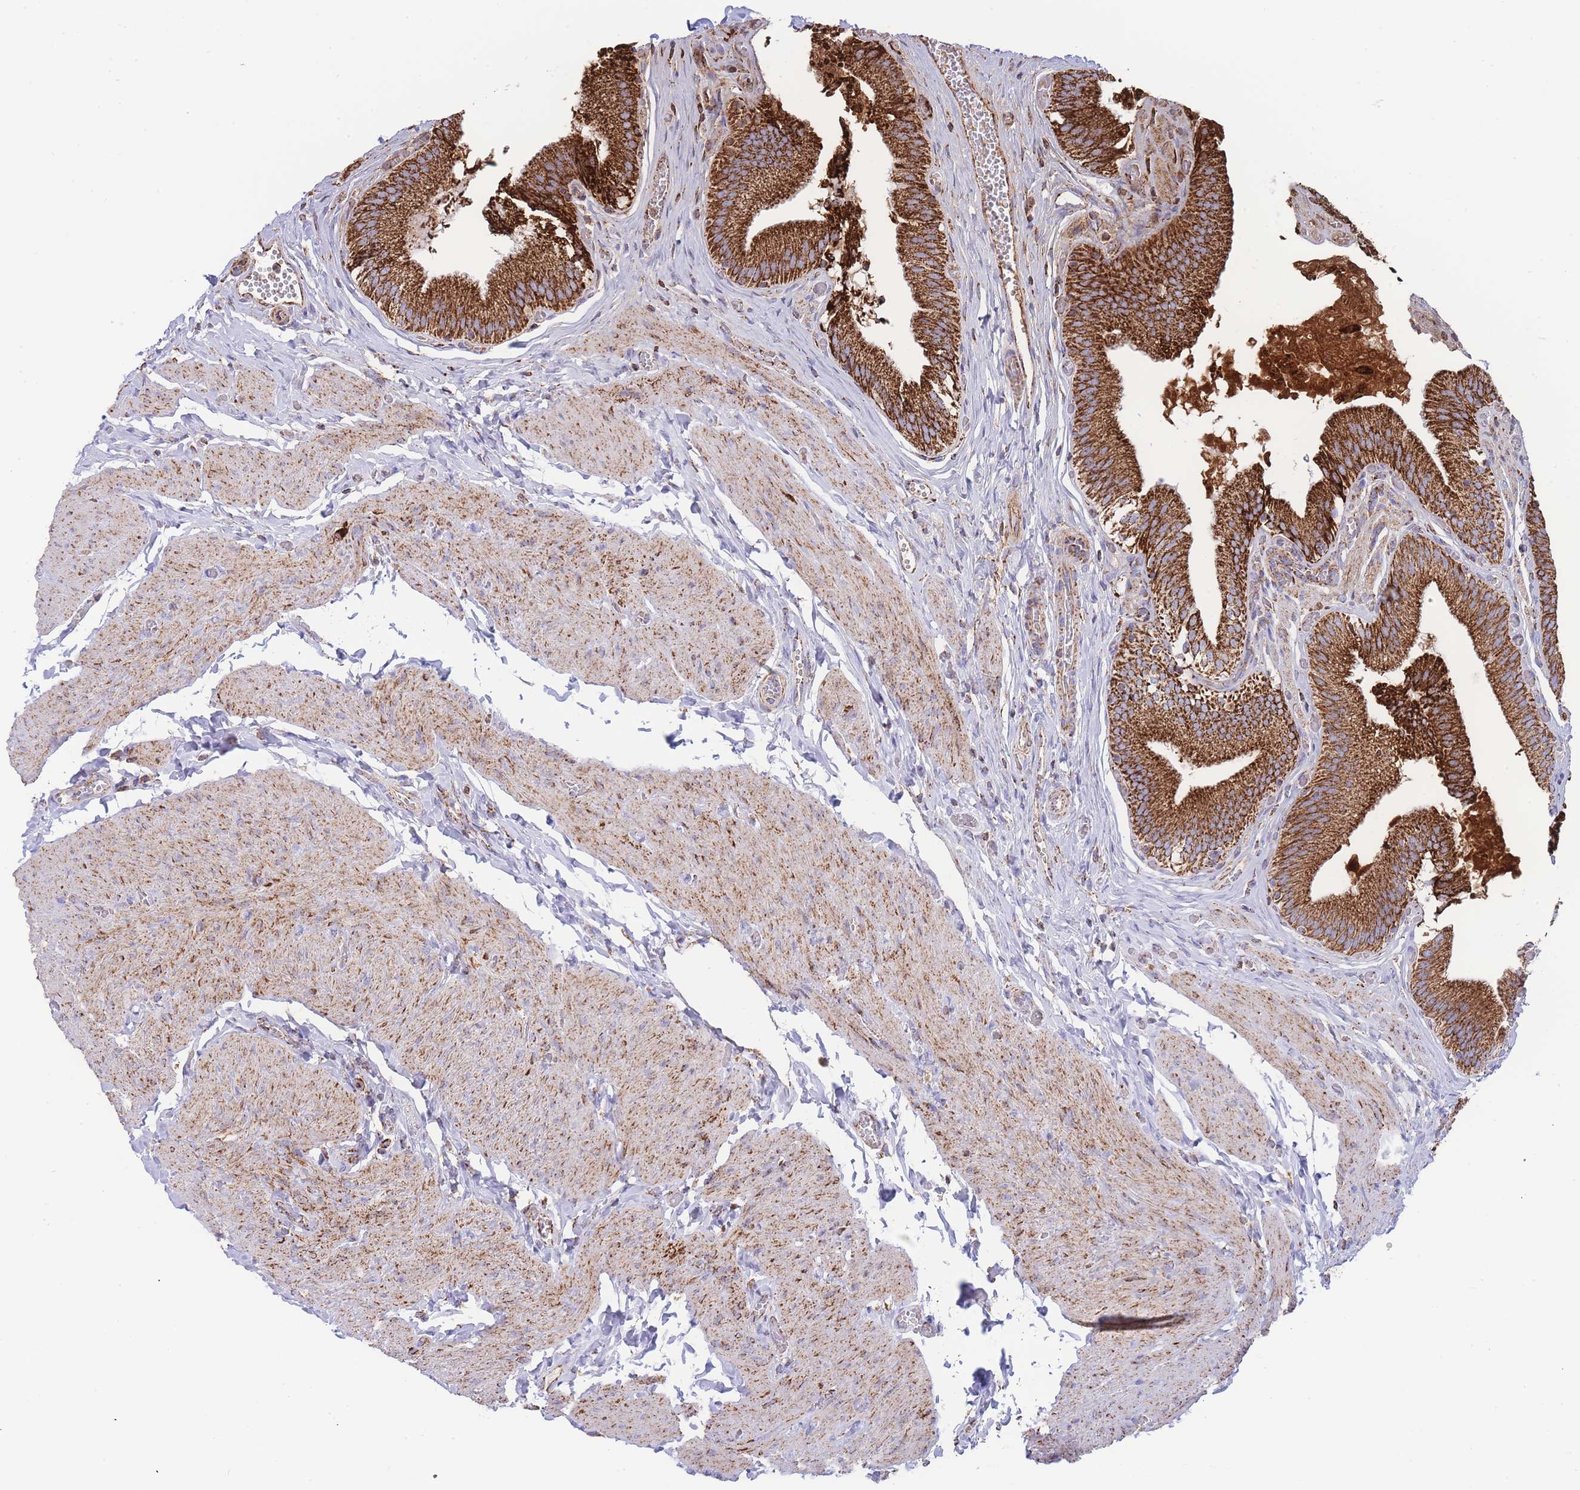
{"staining": {"intensity": "strong", "quantity": ">75%", "location": "cytoplasmic/membranous"}, "tissue": "gallbladder", "cell_type": "Glandular cells", "image_type": "normal", "snomed": [{"axis": "morphology", "description": "Normal tissue, NOS"}, {"axis": "topography", "description": "Gallbladder"}, {"axis": "topography", "description": "Peripheral nerve tissue"}], "caption": "Protein analysis of normal gallbladder demonstrates strong cytoplasmic/membranous staining in approximately >75% of glandular cells.", "gene": "GSTM1", "patient": {"sex": "male", "age": 17}}